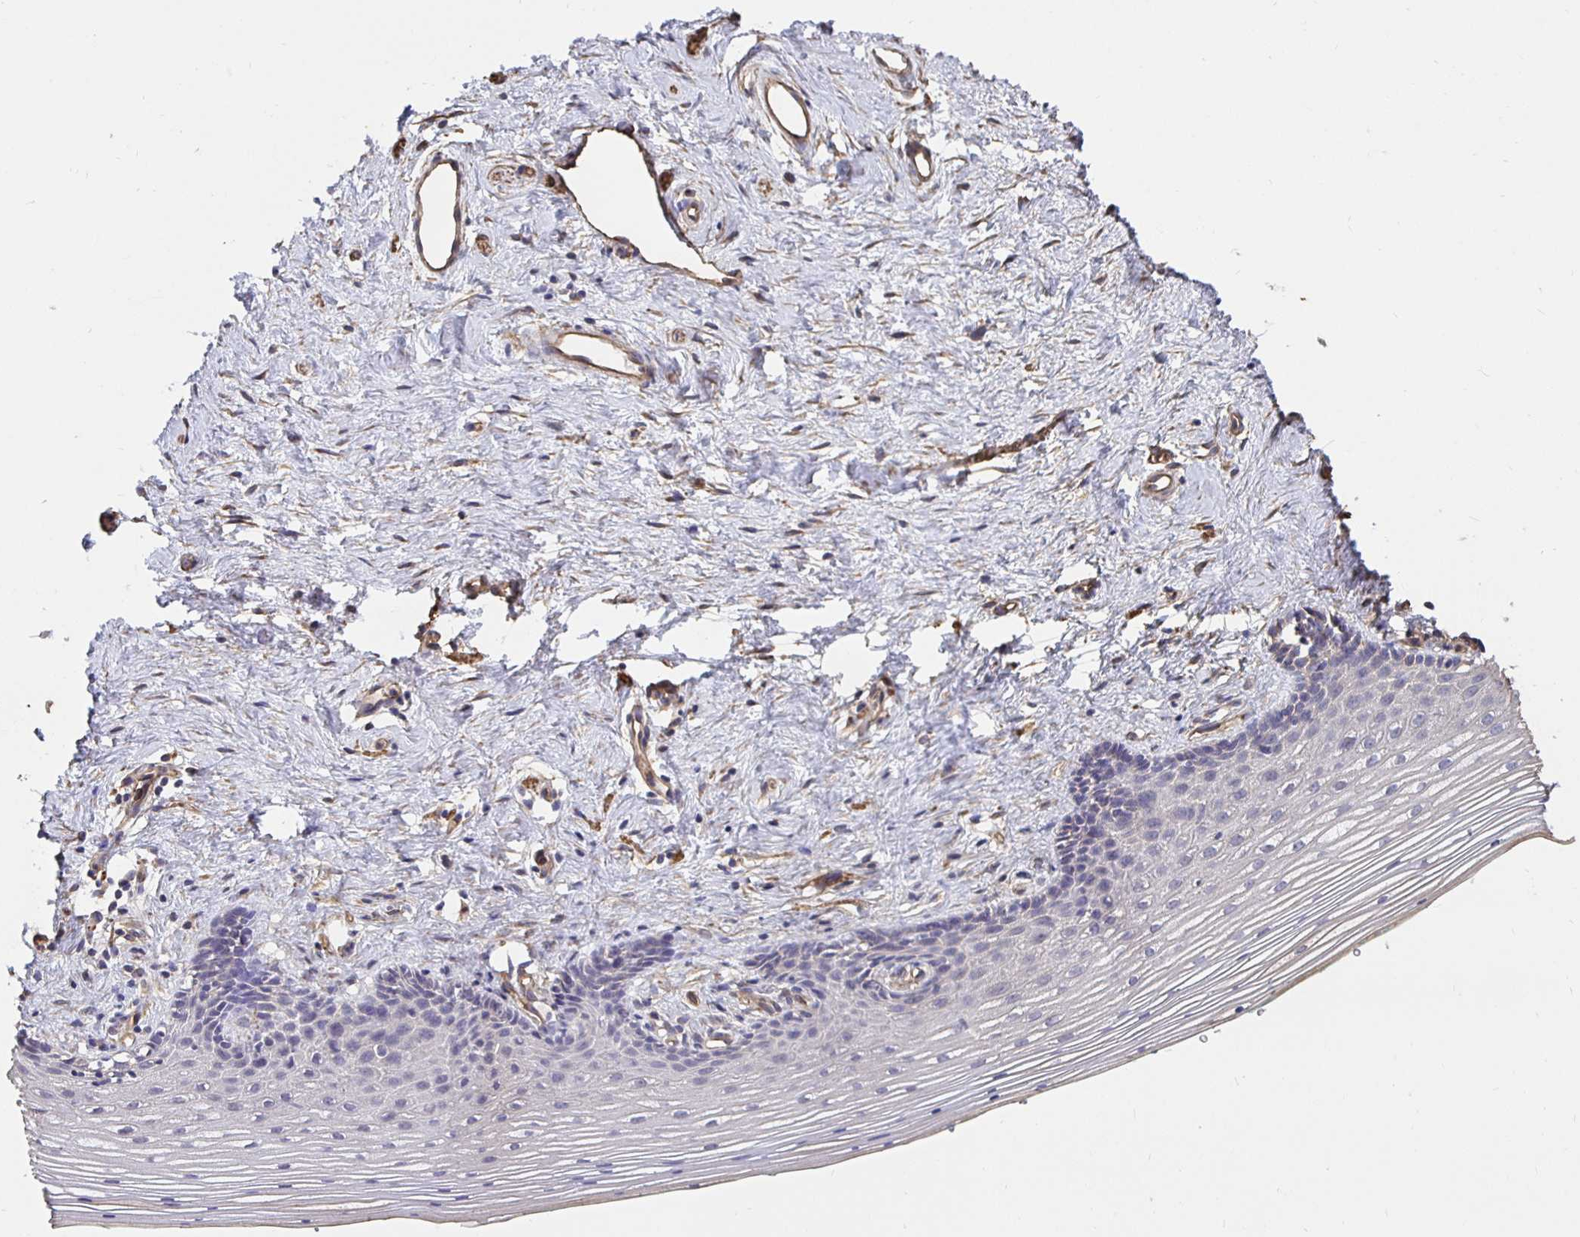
{"staining": {"intensity": "weak", "quantity": "<25%", "location": "cytoplasmic/membranous"}, "tissue": "vagina", "cell_type": "Squamous epithelial cells", "image_type": "normal", "snomed": [{"axis": "morphology", "description": "Normal tissue, NOS"}, {"axis": "topography", "description": "Vagina"}], "caption": "Immunohistochemistry of benign vagina reveals no positivity in squamous epithelial cells.", "gene": "ARHGEF39", "patient": {"sex": "female", "age": 42}}